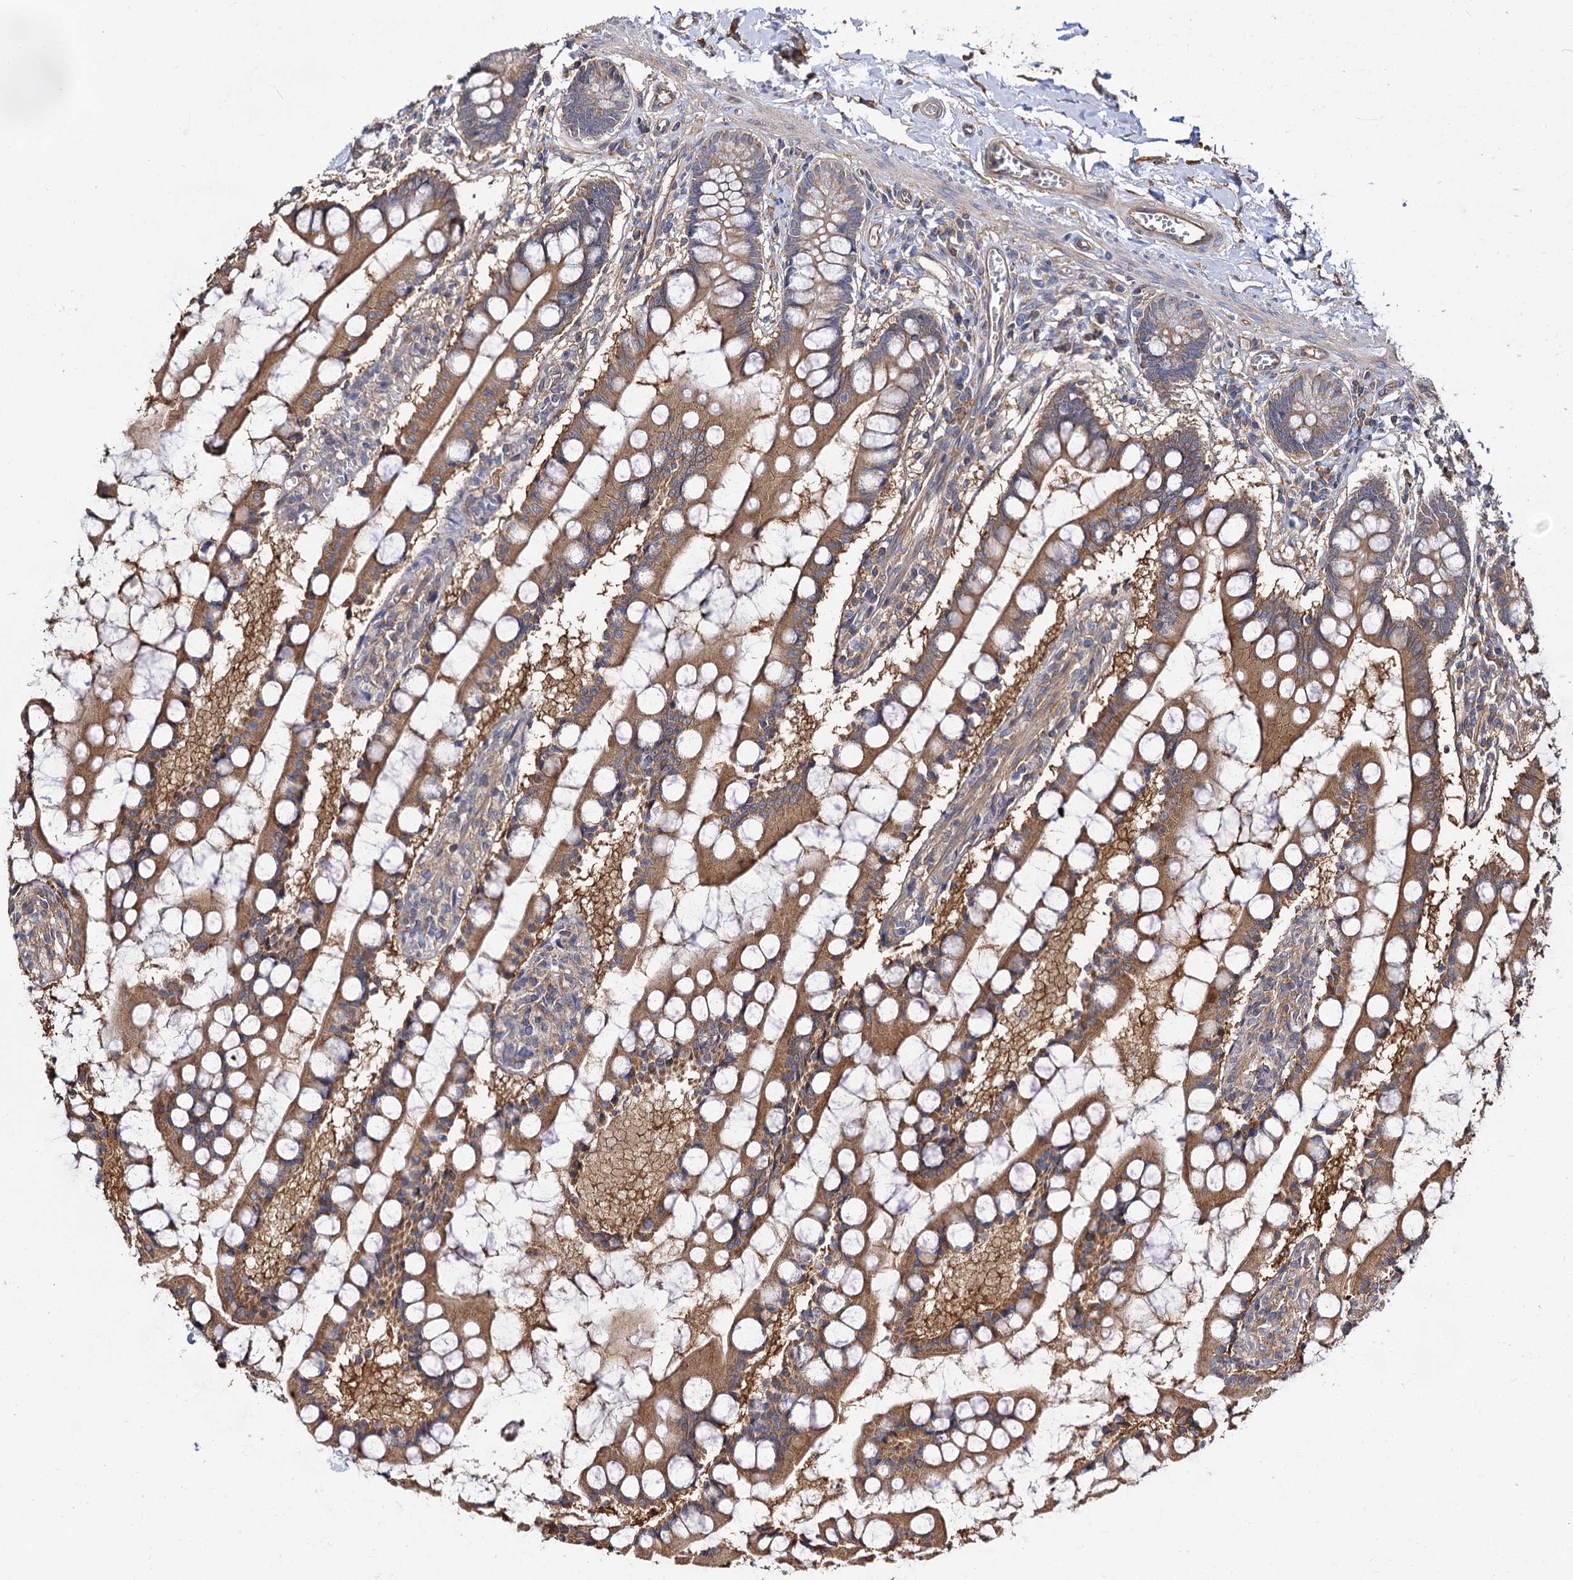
{"staining": {"intensity": "moderate", "quantity": ">75%", "location": "cytoplasmic/membranous"}, "tissue": "small intestine", "cell_type": "Glandular cells", "image_type": "normal", "snomed": [{"axis": "morphology", "description": "Normal tissue, NOS"}, {"axis": "topography", "description": "Small intestine"}], "caption": "This photomicrograph exhibits immunohistochemistry staining of benign small intestine, with medium moderate cytoplasmic/membranous positivity in about >75% of glandular cells.", "gene": "IDI1", "patient": {"sex": "male", "age": 52}}